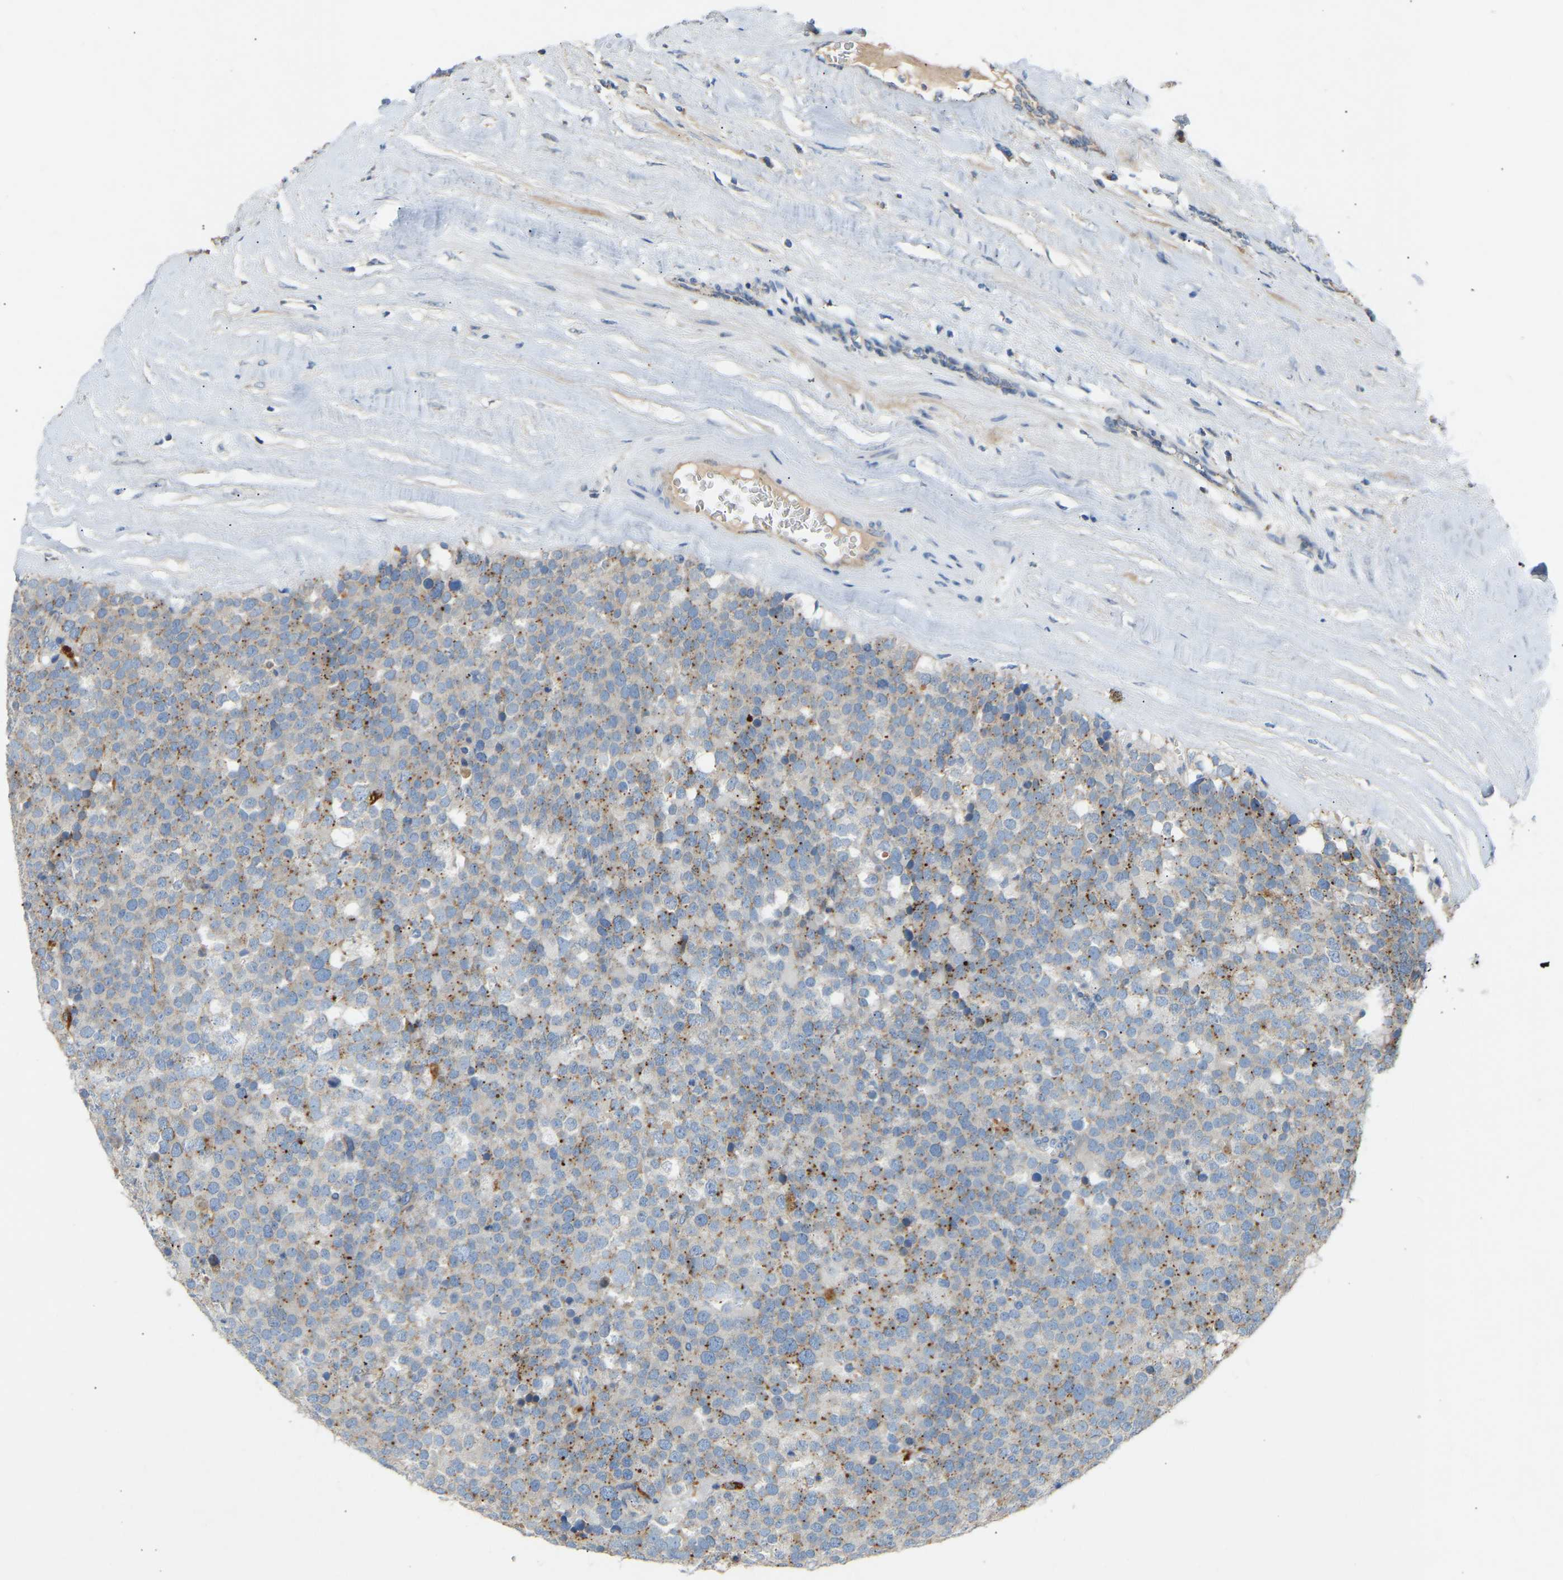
{"staining": {"intensity": "negative", "quantity": "none", "location": "none"}, "tissue": "testis cancer", "cell_type": "Tumor cells", "image_type": "cancer", "snomed": [{"axis": "morphology", "description": "Normal tissue, NOS"}, {"axis": "morphology", "description": "Seminoma, NOS"}, {"axis": "topography", "description": "Testis"}], "caption": "Tumor cells are negative for brown protein staining in seminoma (testis).", "gene": "RGP1", "patient": {"sex": "male", "age": 71}}